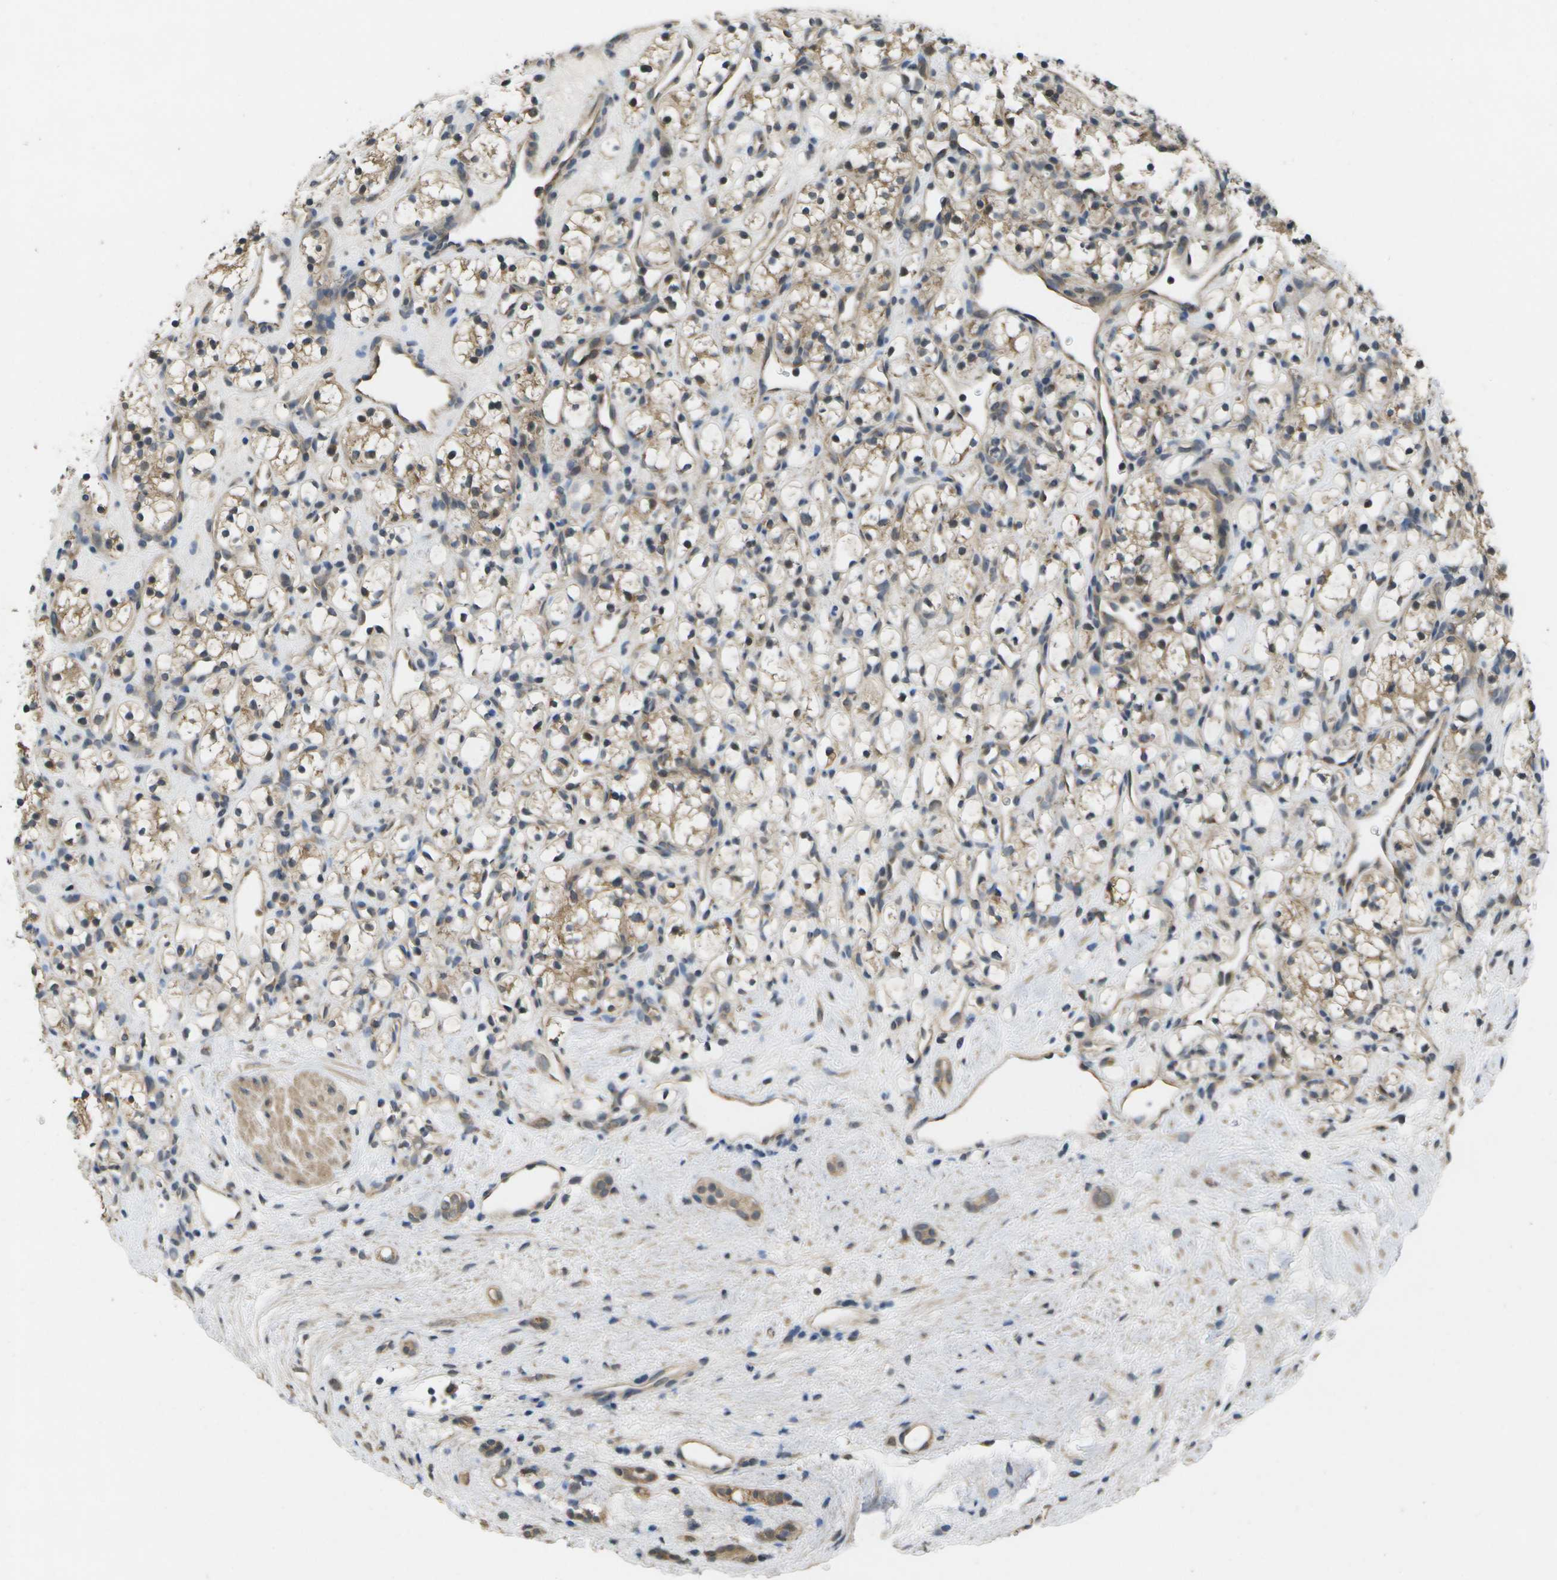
{"staining": {"intensity": "weak", "quantity": ">75%", "location": "cytoplasmic/membranous"}, "tissue": "renal cancer", "cell_type": "Tumor cells", "image_type": "cancer", "snomed": [{"axis": "morphology", "description": "Adenocarcinoma, NOS"}, {"axis": "topography", "description": "Kidney"}], "caption": "Adenocarcinoma (renal) tissue shows weak cytoplasmic/membranous staining in approximately >75% of tumor cells Using DAB (3,3'-diaminobenzidine) (brown) and hematoxylin (blue) stains, captured at high magnification using brightfield microscopy.", "gene": "ALAS1", "patient": {"sex": "female", "age": 60}}